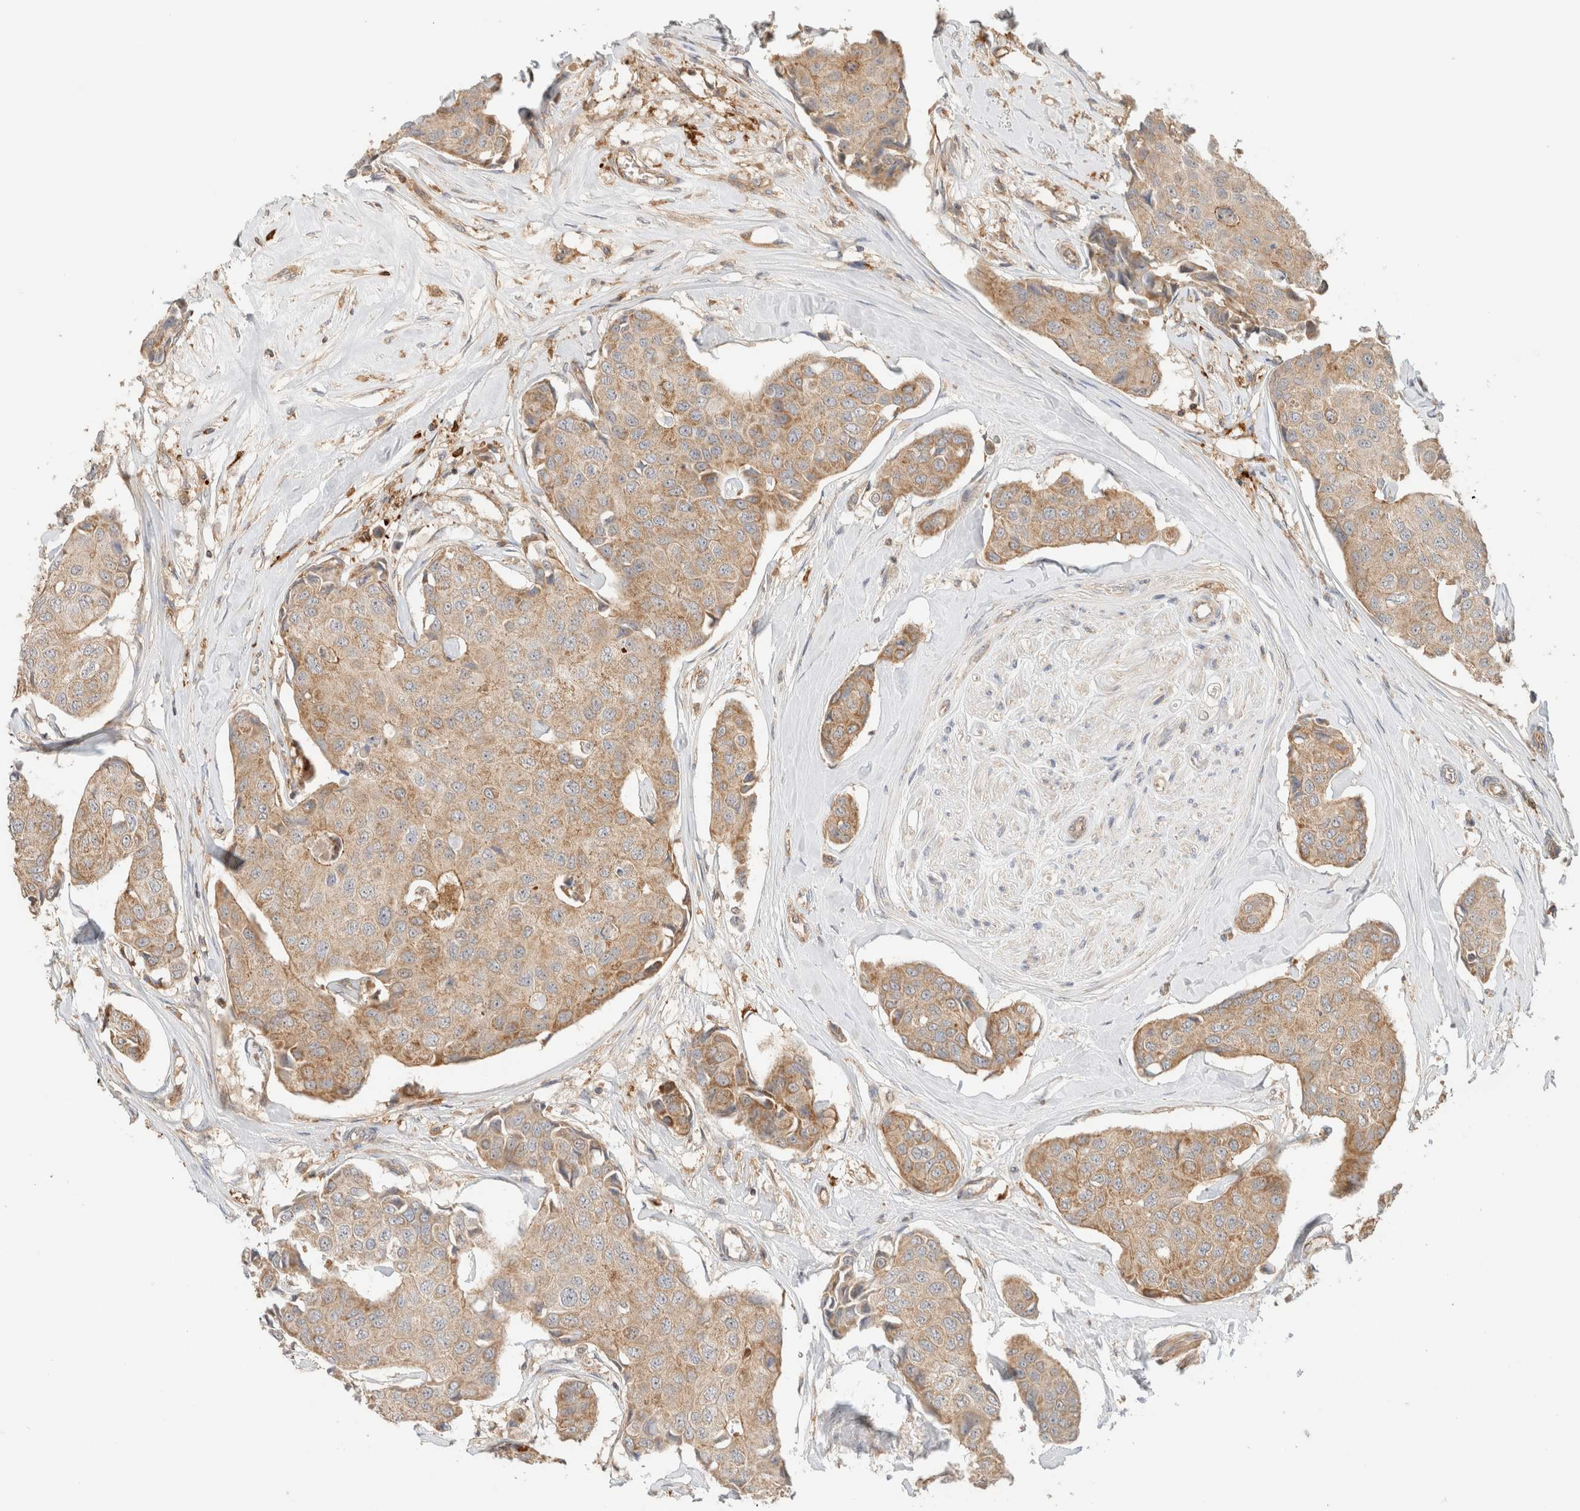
{"staining": {"intensity": "moderate", "quantity": ">75%", "location": "cytoplasmic/membranous"}, "tissue": "breast cancer", "cell_type": "Tumor cells", "image_type": "cancer", "snomed": [{"axis": "morphology", "description": "Duct carcinoma"}, {"axis": "topography", "description": "Breast"}], "caption": "Intraductal carcinoma (breast) tissue shows moderate cytoplasmic/membranous expression in approximately >75% of tumor cells", "gene": "MRM3", "patient": {"sex": "female", "age": 80}}